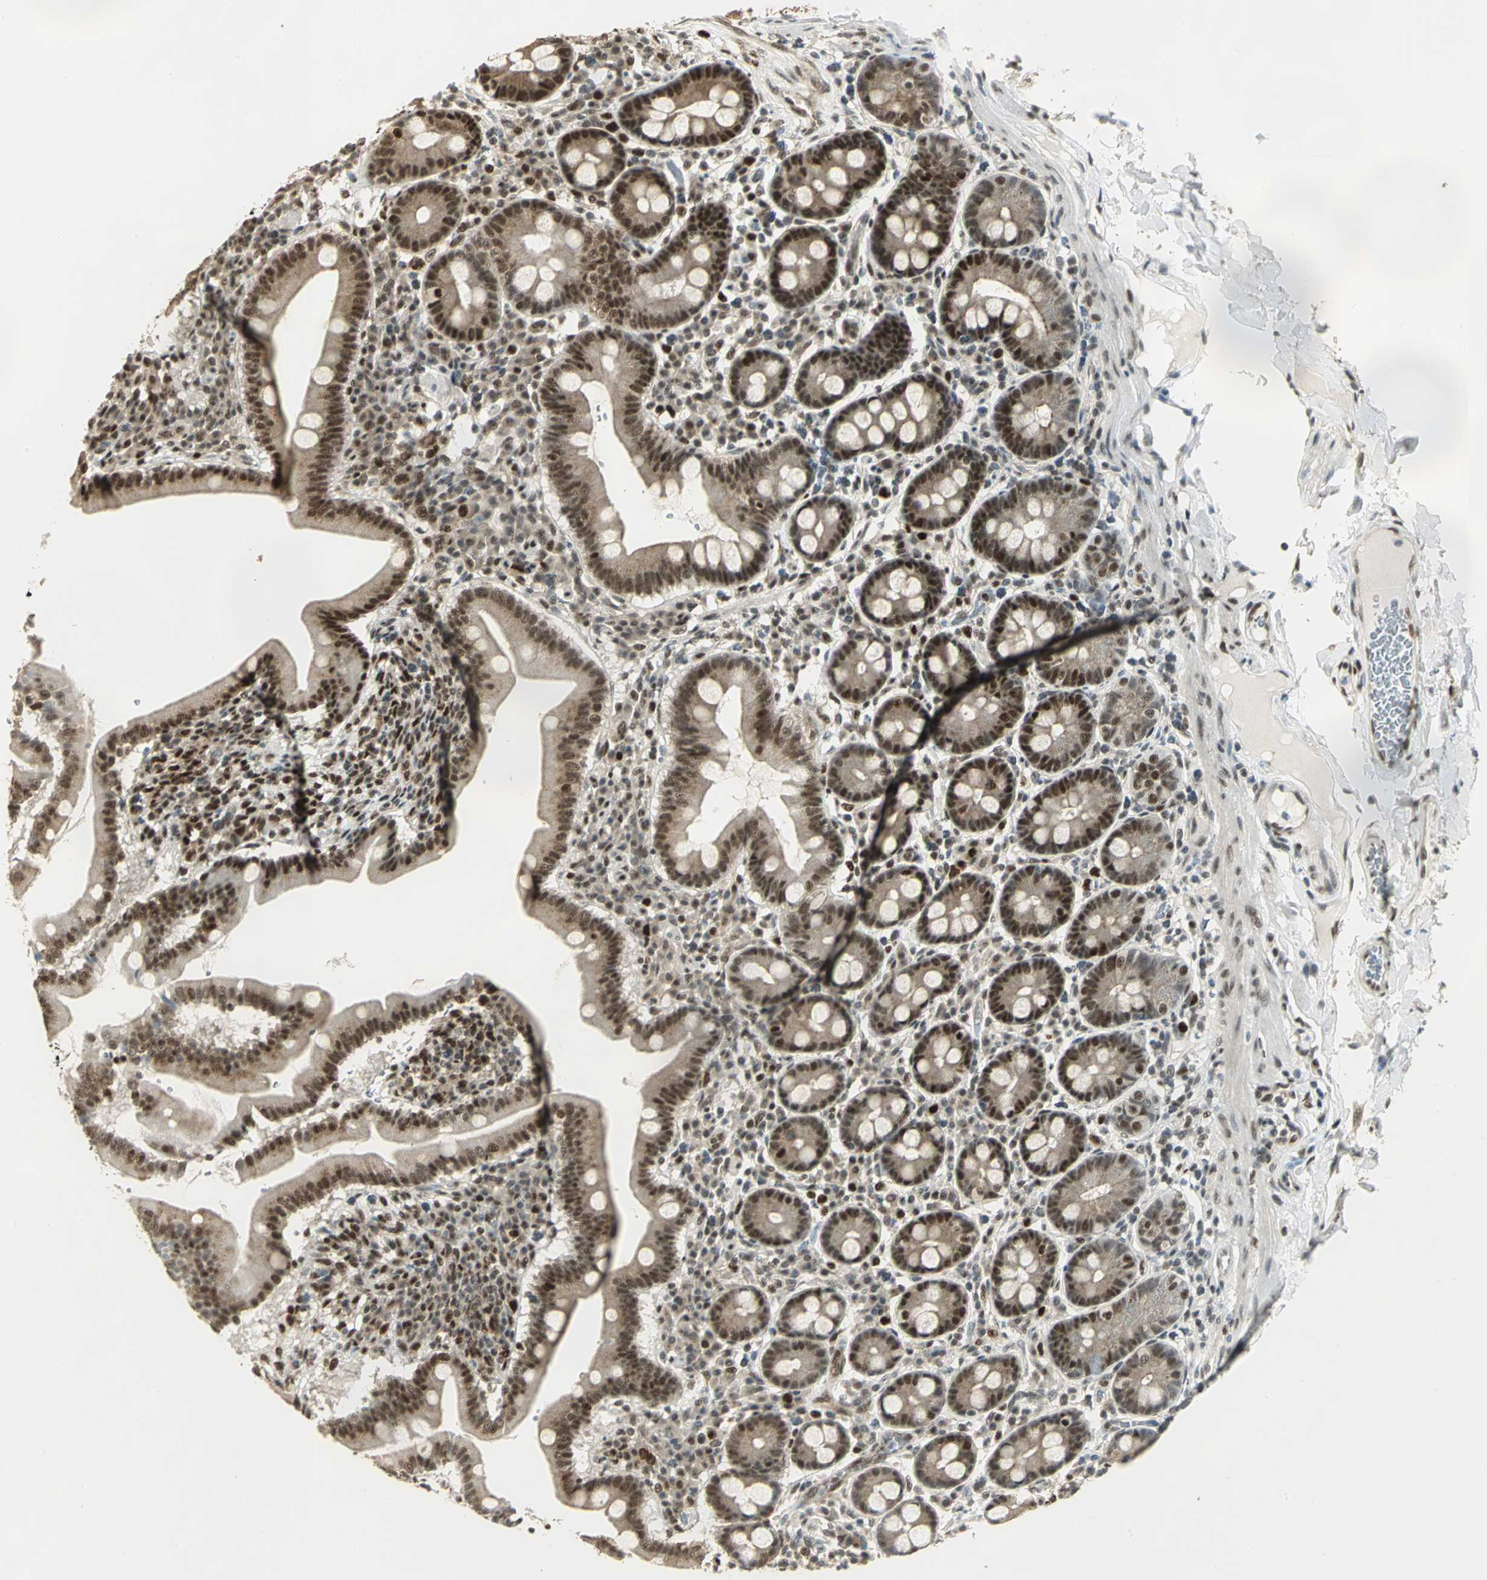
{"staining": {"intensity": "moderate", "quantity": ">75%", "location": "cytoplasmic/membranous,nuclear"}, "tissue": "duodenum", "cell_type": "Glandular cells", "image_type": "normal", "snomed": [{"axis": "morphology", "description": "Normal tissue, NOS"}, {"axis": "topography", "description": "Duodenum"}], "caption": "Immunohistochemistry (DAB) staining of normal human duodenum displays moderate cytoplasmic/membranous,nuclear protein staining in approximately >75% of glandular cells. (DAB (3,3'-diaminobenzidine) IHC, brown staining for protein, blue staining for nuclei).", "gene": "DDX5", "patient": {"sex": "male", "age": 50}}